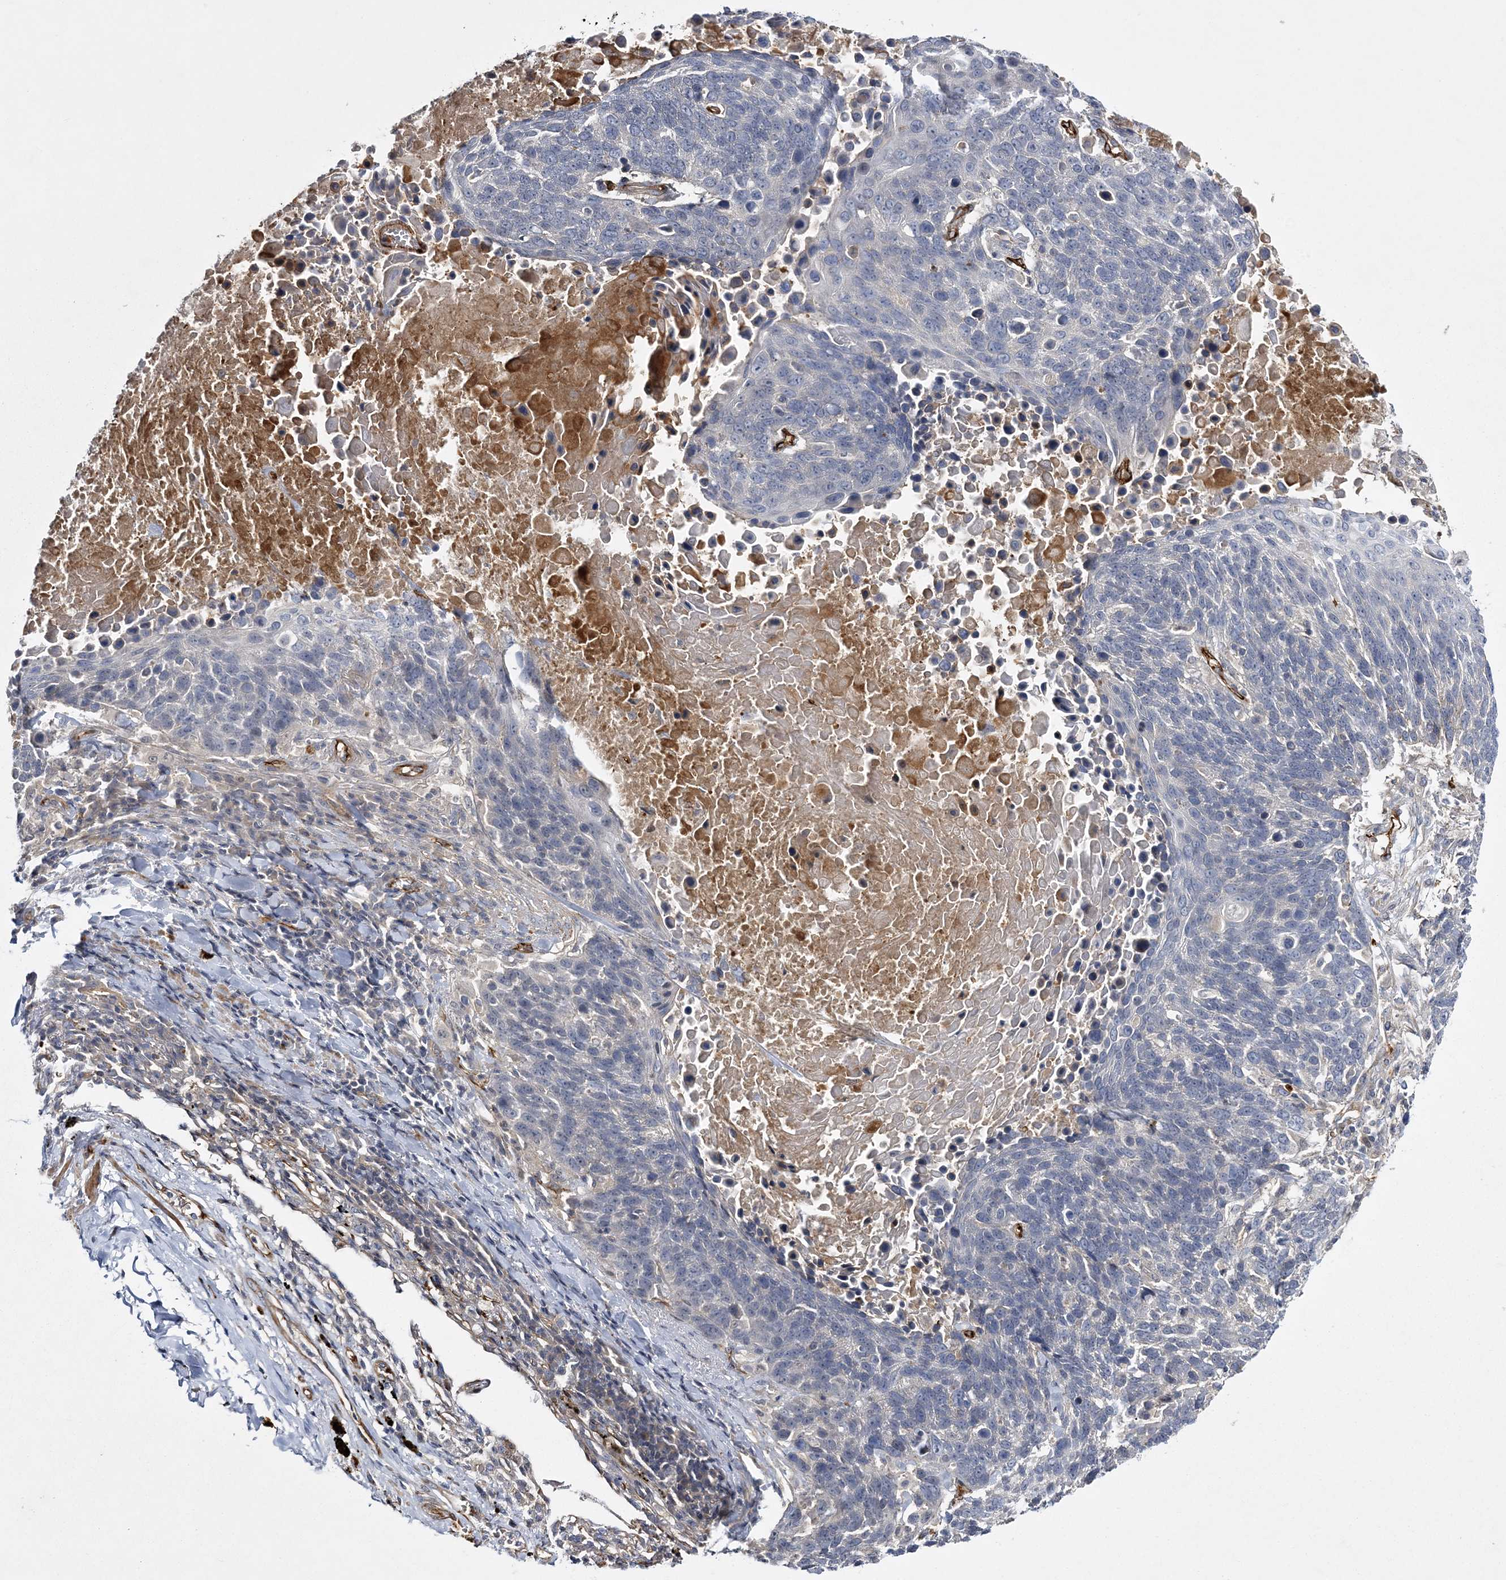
{"staining": {"intensity": "negative", "quantity": "none", "location": "none"}, "tissue": "lung cancer", "cell_type": "Tumor cells", "image_type": "cancer", "snomed": [{"axis": "morphology", "description": "Squamous cell carcinoma, NOS"}, {"axis": "topography", "description": "Lung"}], "caption": "The image displays no significant expression in tumor cells of squamous cell carcinoma (lung).", "gene": "CALN1", "patient": {"sex": "male", "age": 66}}